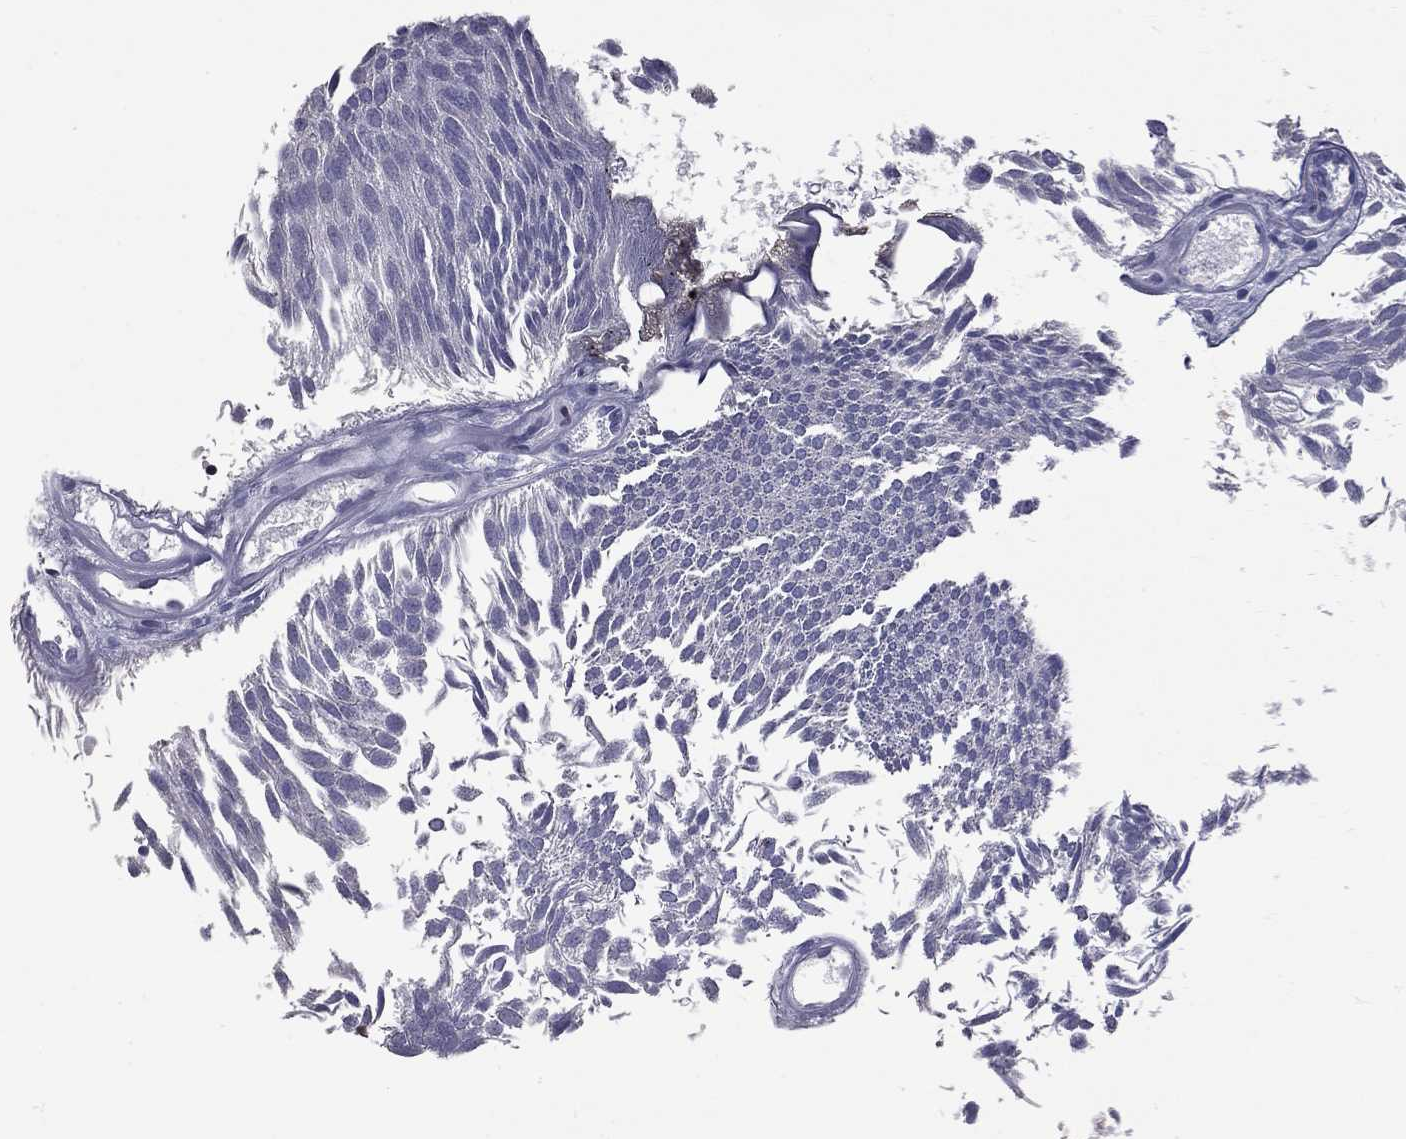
{"staining": {"intensity": "negative", "quantity": "none", "location": "none"}, "tissue": "urothelial cancer", "cell_type": "Tumor cells", "image_type": "cancer", "snomed": [{"axis": "morphology", "description": "Urothelial carcinoma, Low grade"}, {"axis": "topography", "description": "Urinary bladder"}], "caption": "Tumor cells show no significant staining in low-grade urothelial carcinoma.", "gene": "ZNF154", "patient": {"sex": "male", "age": 63}}